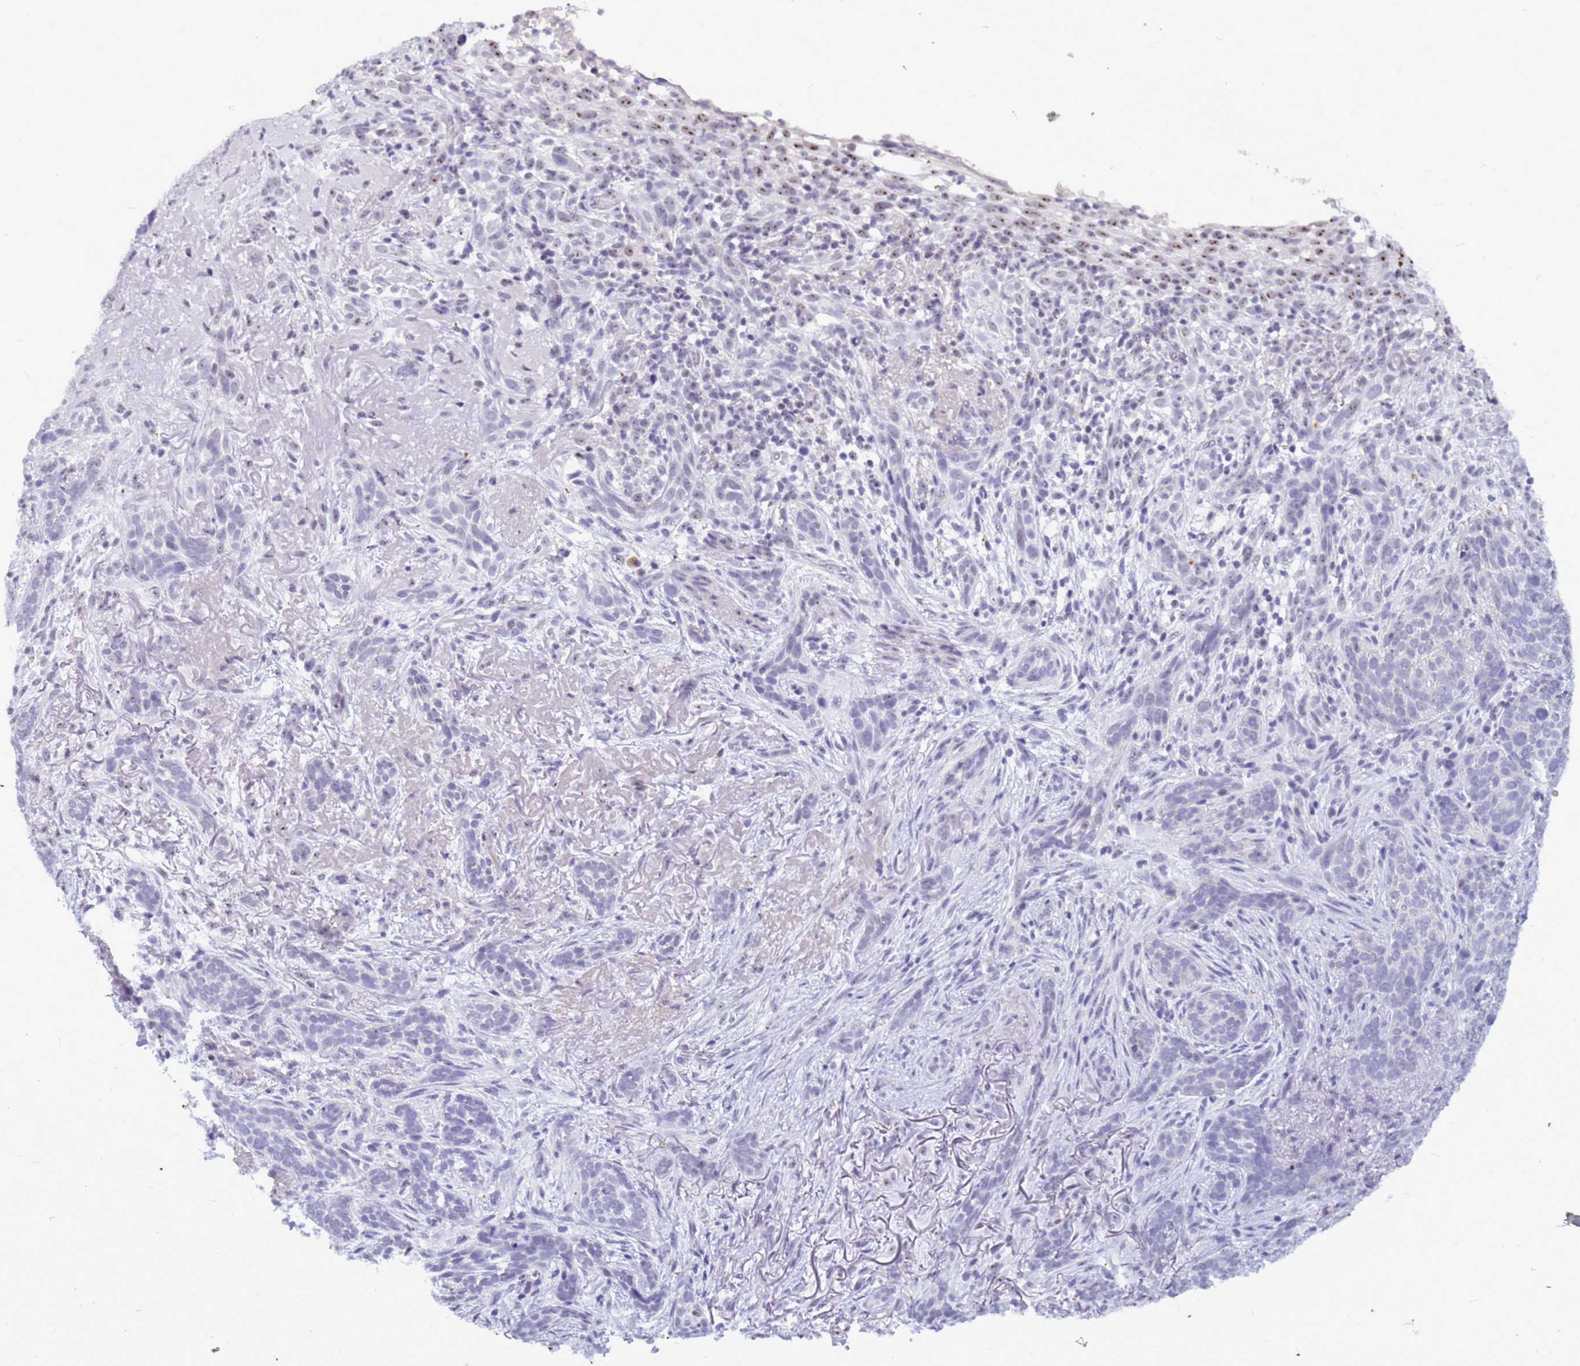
{"staining": {"intensity": "negative", "quantity": "none", "location": "none"}, "tissue": "skin cancer", "cell_type": "Tumor cells", "image_type": "cancer", "snomed": [{"axis": "morphology", "description": "Basal cell carcinoma"}, {"axis": "topography", "description": "Skin"}], "caption": "Human skin cancer stained for a protein using immunohistochemistry shows no expression in tumor cells.", "gene": "DMRTC2", "patient": {"sex": "male", "age": 71}}